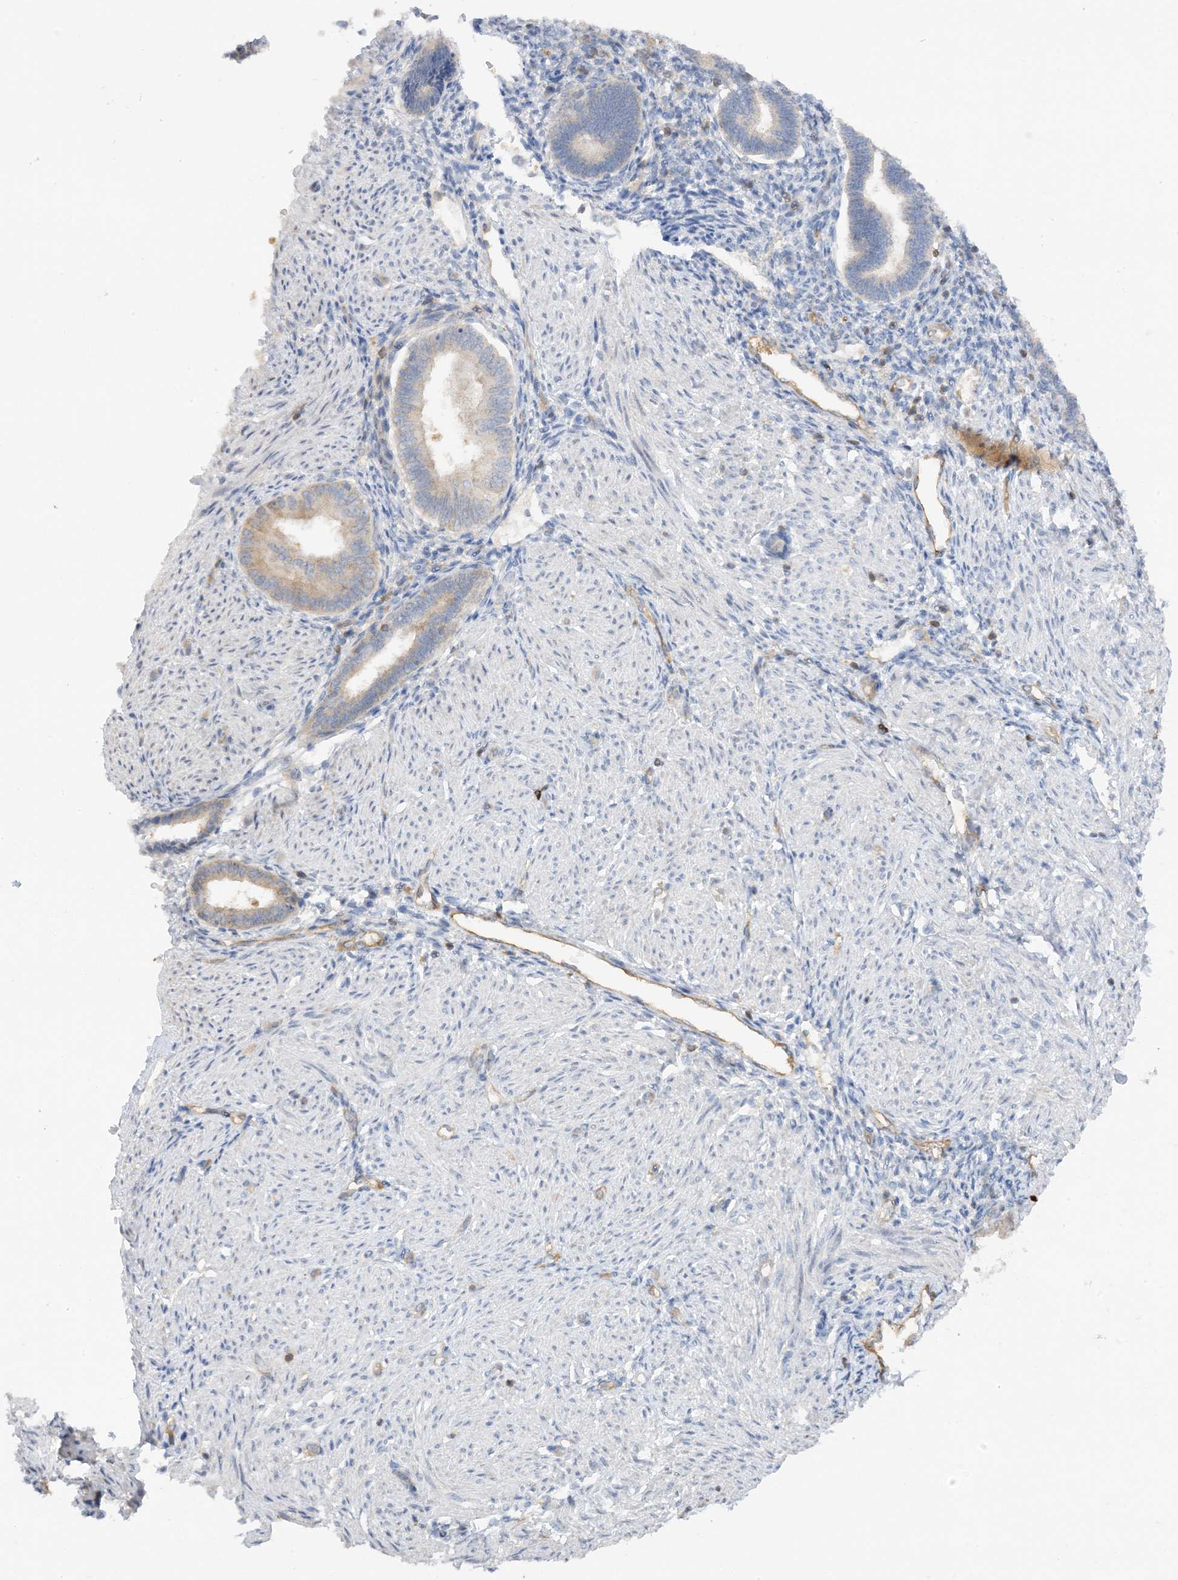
{"staining": {"intensity": "negative", "quantity": "none", "location": "none"}, "tissue": "endometrium", "cell_type": "Cells in endometrial stroma", "image_type": "normal", "snomed": [{"axis": "morphology", "description": "Normal tissue, NOS"}, {"axis": "topography", "description": "Endometrium"}], "caption": "High magnification brightfield microscopy of unremarkable endometrium stained with DAB (brown) and counterstained with hematoxylin (blue): cells in endometrial stroma show no significant staining.", "gene": "PHACTR2", "patient": {"sex": "female", "age": 53}}